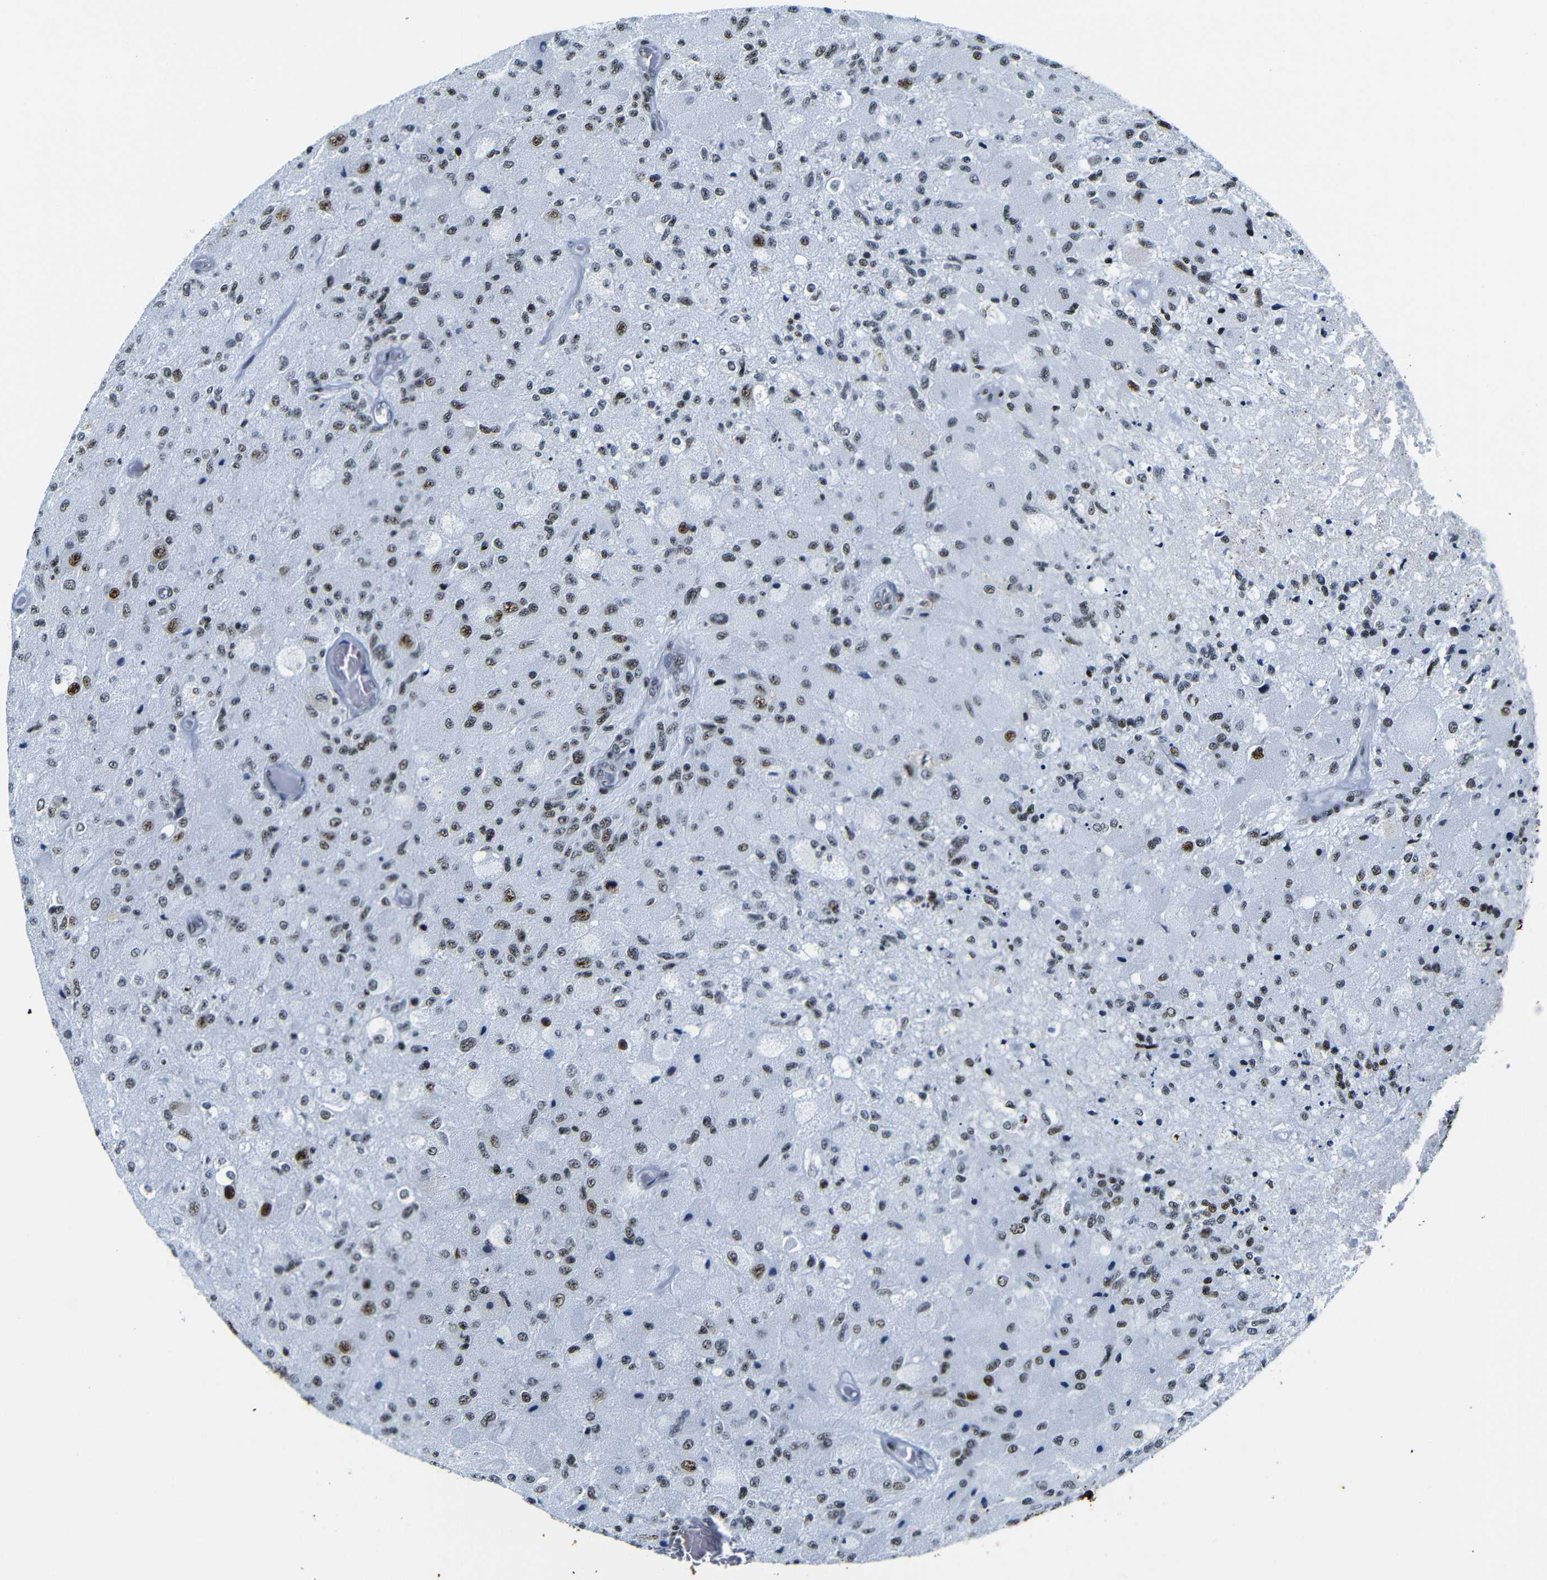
{"staining": {"intensity": "strong", "quantity": "25%-75%", "location": "nuclear"}, "tissue": "glioma", "cell_type": "Tumor cells", "image_type": "cancer", "snomed": [{"axis": "morphology", "description": "Normal tissue, NOS"}, {"axis": "morphology", "description": "Glioma, malignant, High grade"}, {"axis": "topography", "description": "Cerebral cortex"}], "caption": "This is a micrograph of IHC staining of glioma, which shows strong positivity in the nuclear of tumor cells.", "gene": "SRSF1", "patient": {"sex": "male", "age": 77}}